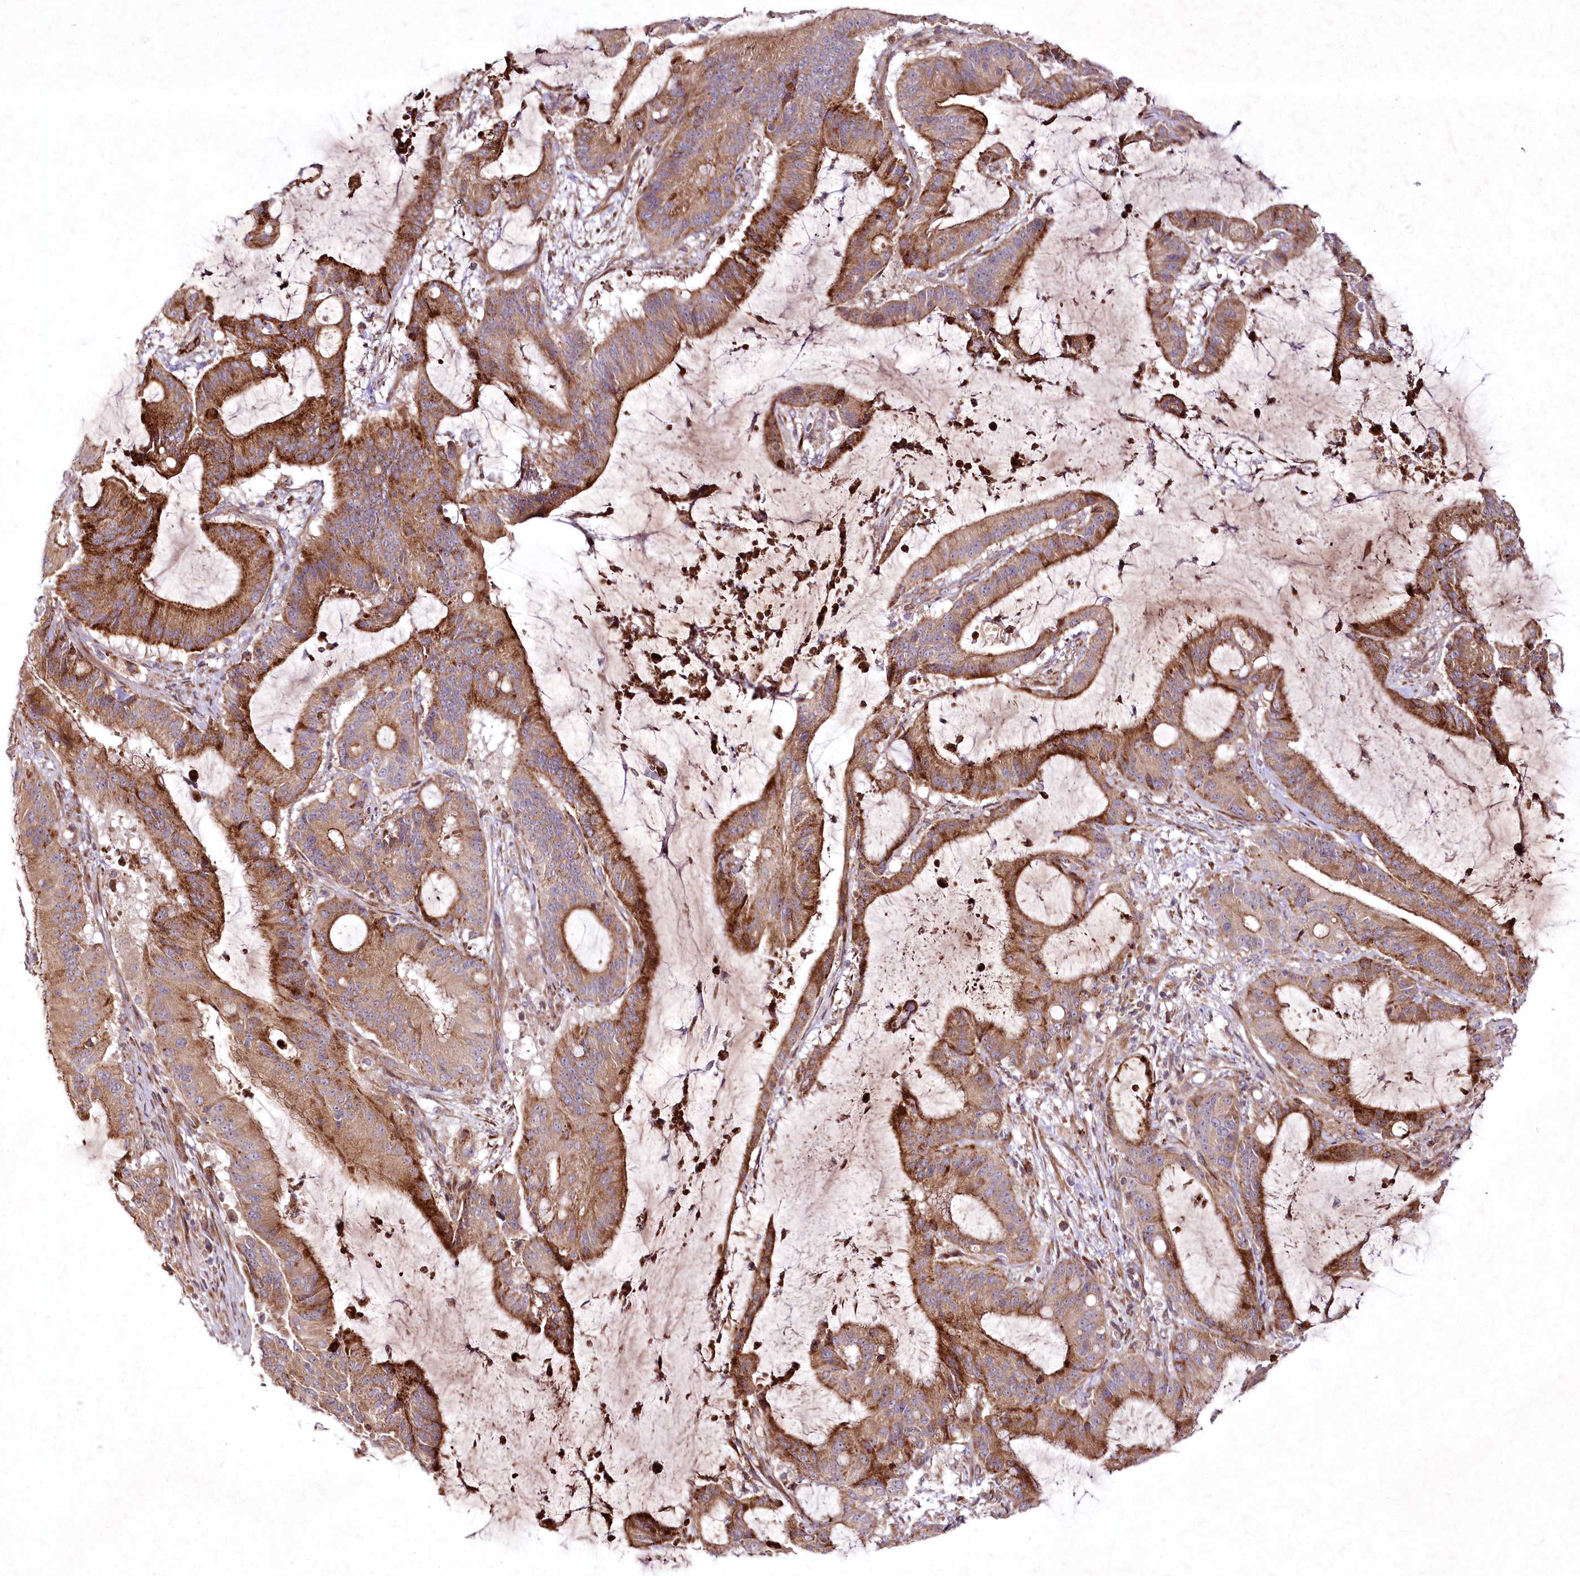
{"staining": {"intensity": "strong", "quantity": "25%-75%", "location": "cytoplasmic/membranous"}, "tissue": "liver cancer", "cell_type": "Tumor cells", "image_type": "cancer", "snomed": [{"axis": "morphology", "description": "Normal tissue, NOS"}, {"axis": "morphology", "description": "Cholangiocarcinoma"}, {"axis": "topography", "description": "Liver"}, {"axis": "topography", "description": "Peripheral nerve tissue"}], "caption": "Liver cancer stained with a brown dye shows strong cytoplasmic/membranous positive staining in approximately 25%-75% of tumor cells.", "gene": "PSTK", "patient": {"sex": "female", "age": 73}}